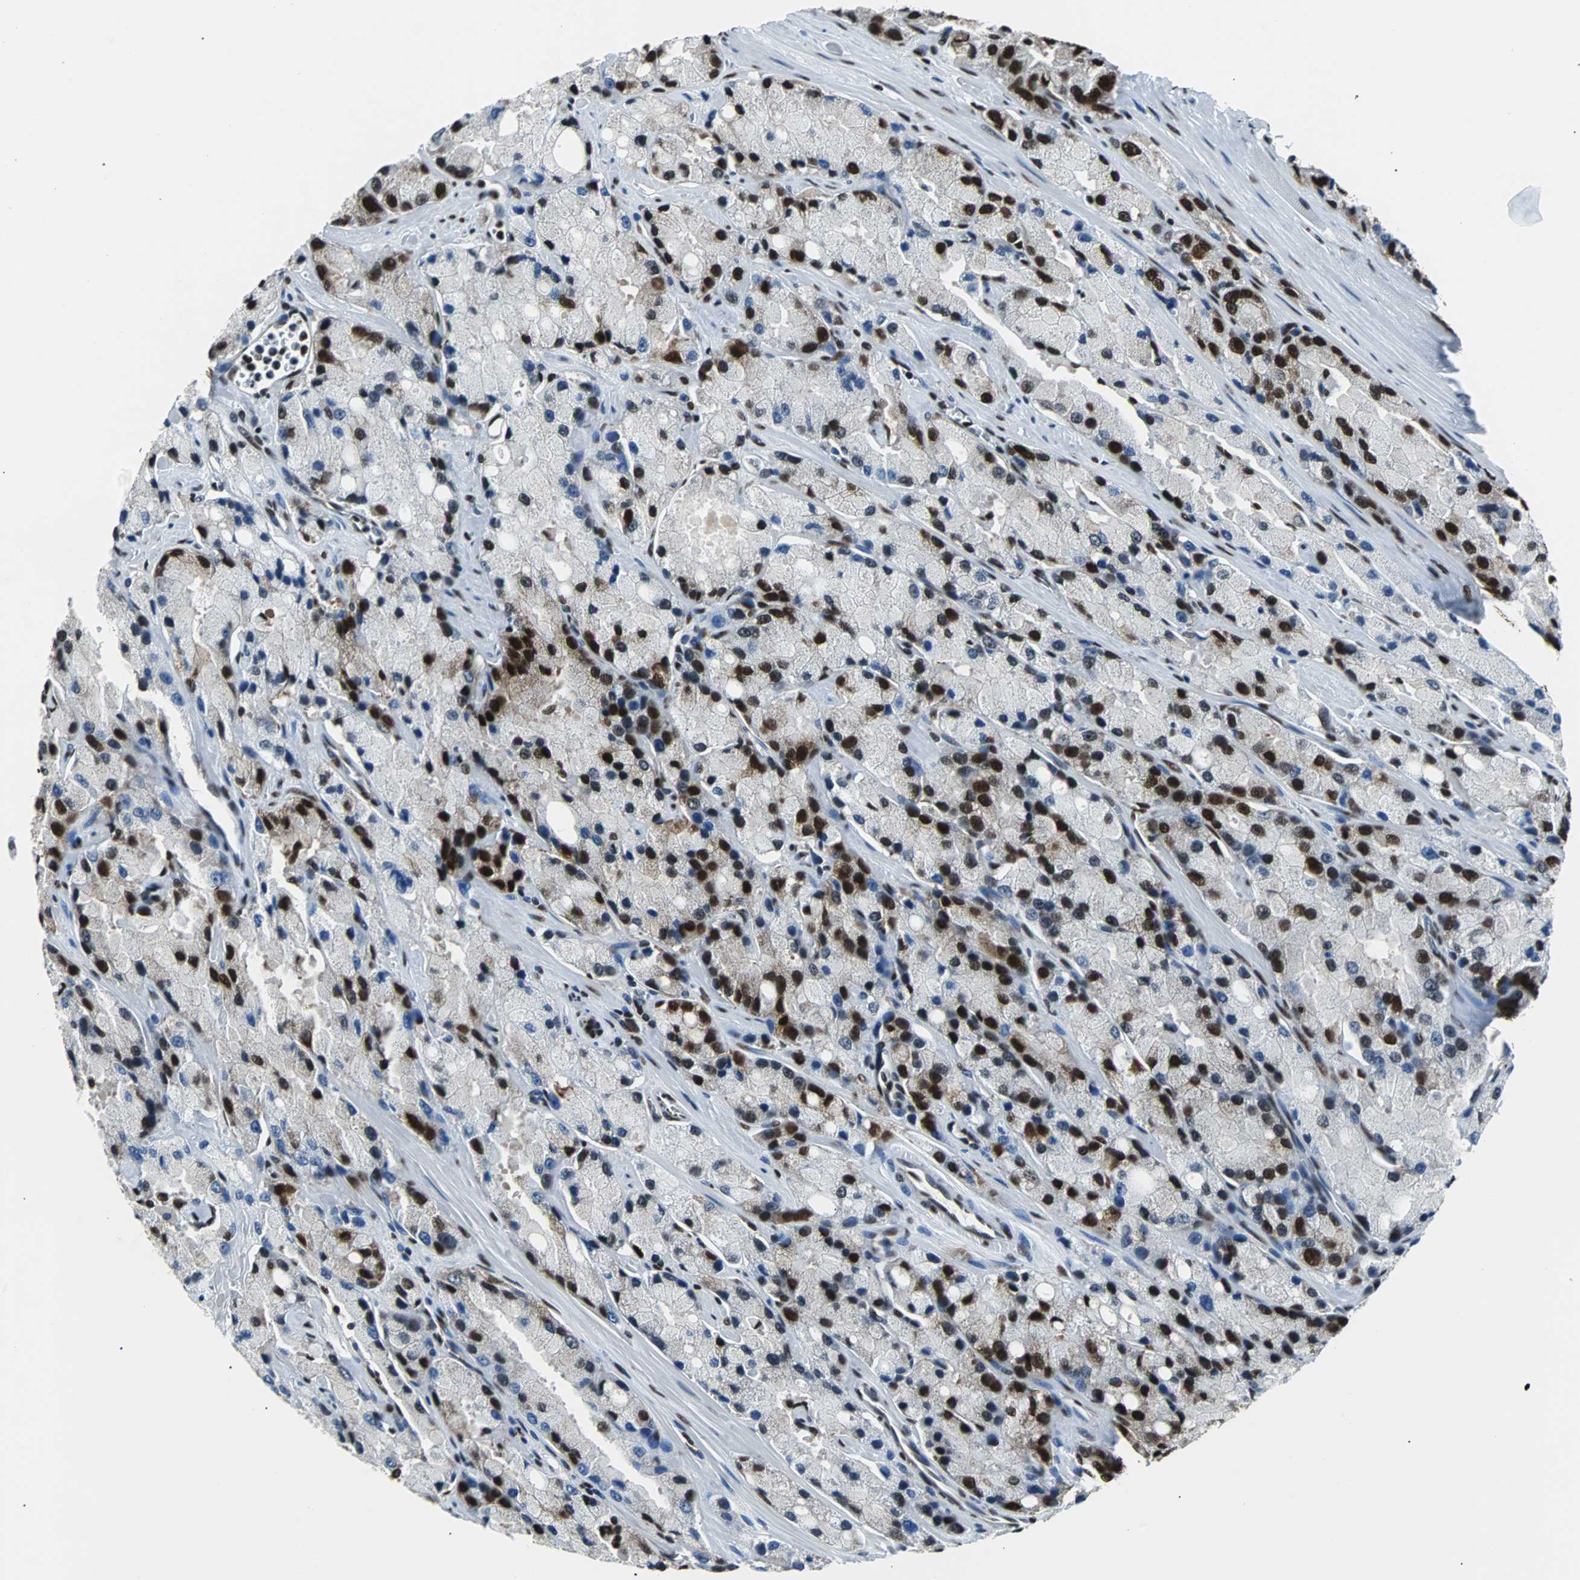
{"staining": {"intensity": "strong", "quantity": "25%-75%", "location": "nuclear"}, "tissue": "prostate cancer", "cell_type": "Tumor cells", "image_type": "cancer", "snomed": [{"axis": "morphology", "description": "Adenocarcinoma, High grade"}, {"axis": "topography", "description": "Prostate"}], "caption": "Immunohistochemical staining of human prostate cancer exhibits strong nuclear protein expression in approximately 25%-75% of tumor cells. (brown staining indicates protein expression, while blue staining denotes nuclei).", "gene": "FUBP1", "patient": {"sex": "male", "age": 58}}